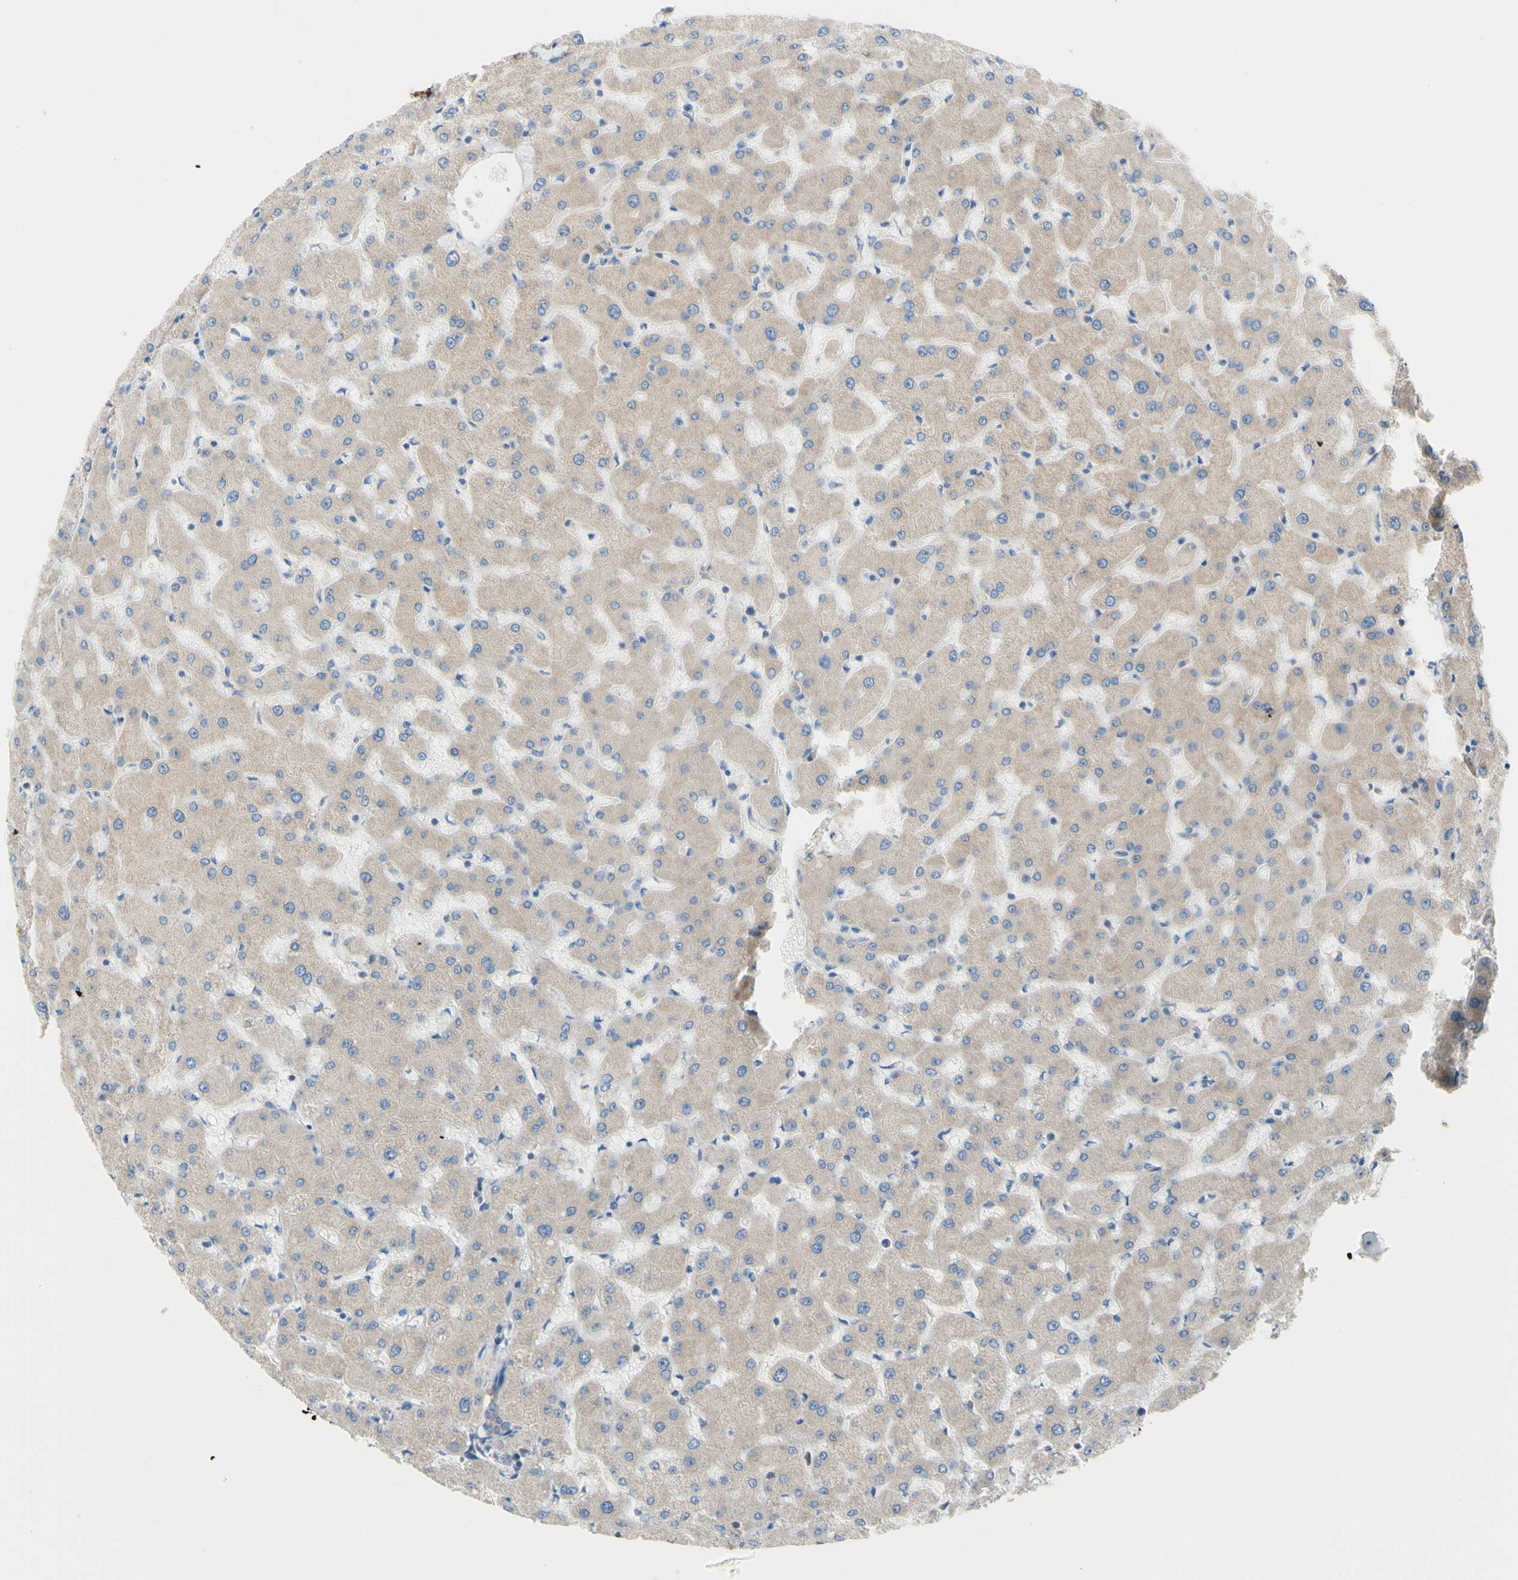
{"staining": {"intensity": "weak", "quantity": ">75%", "location": "cytoplasmic/membranous"}, "tissue": "liver", "cell_type": "Cholangiocytes", "image_type": "normal", "snomed": [{"axis": "morphology", "description": "Normal tissue, NOS"}, {"axis": "topography", "description": "Liver"}], "caption": "A brown stain labels weak cytoplasmic/membranous expression of a protein in cholangiocytes of unremarkable liver. Using DAB (brown) and hematoxylin (blue) stains, captured at high magnification using brightfield microscopy.", "gene": "RETREG2", "patient": {"sex": "female", "age": 63}}